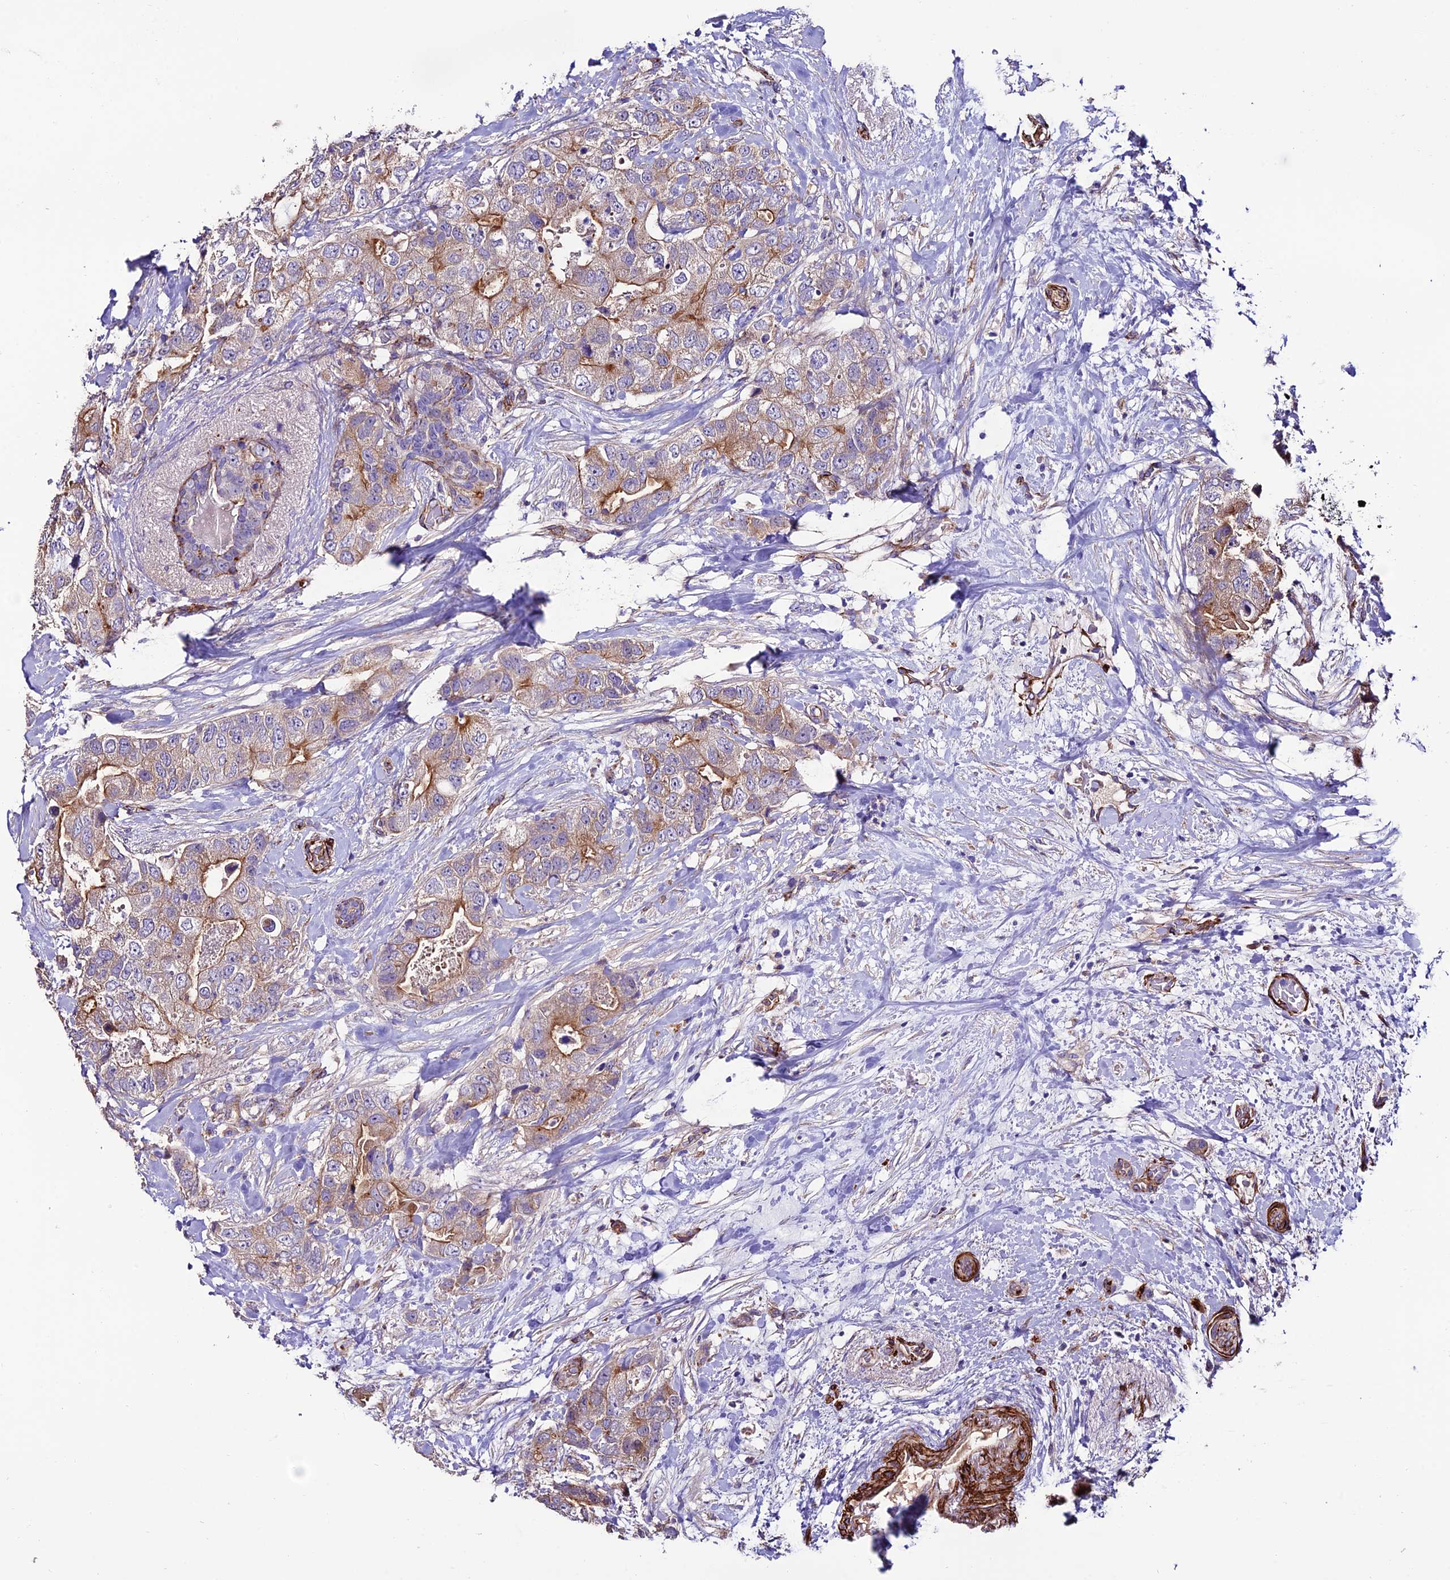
{"staining": {"intensity": "moderate", "quantity": "25%-75%", "location": "cytoplasmic/membranous"}, "tissue": "breast cancer", "cell_type": "Tumor cells", "image_type": "cancer", "snomed": [{"axis": "morphology", "description": "Duct carcinoma"}, {"axis": "topography", "description": "Breast"}], "caption": "Breast infiltrating ductal carcinoma stained with a brown dye displays moderate cytoplasmic/membranous positive expression in approximately 25%-75% of tumor cells.", "gene": "REX1BD", "patient": {"sex": "female", "age": 62}}